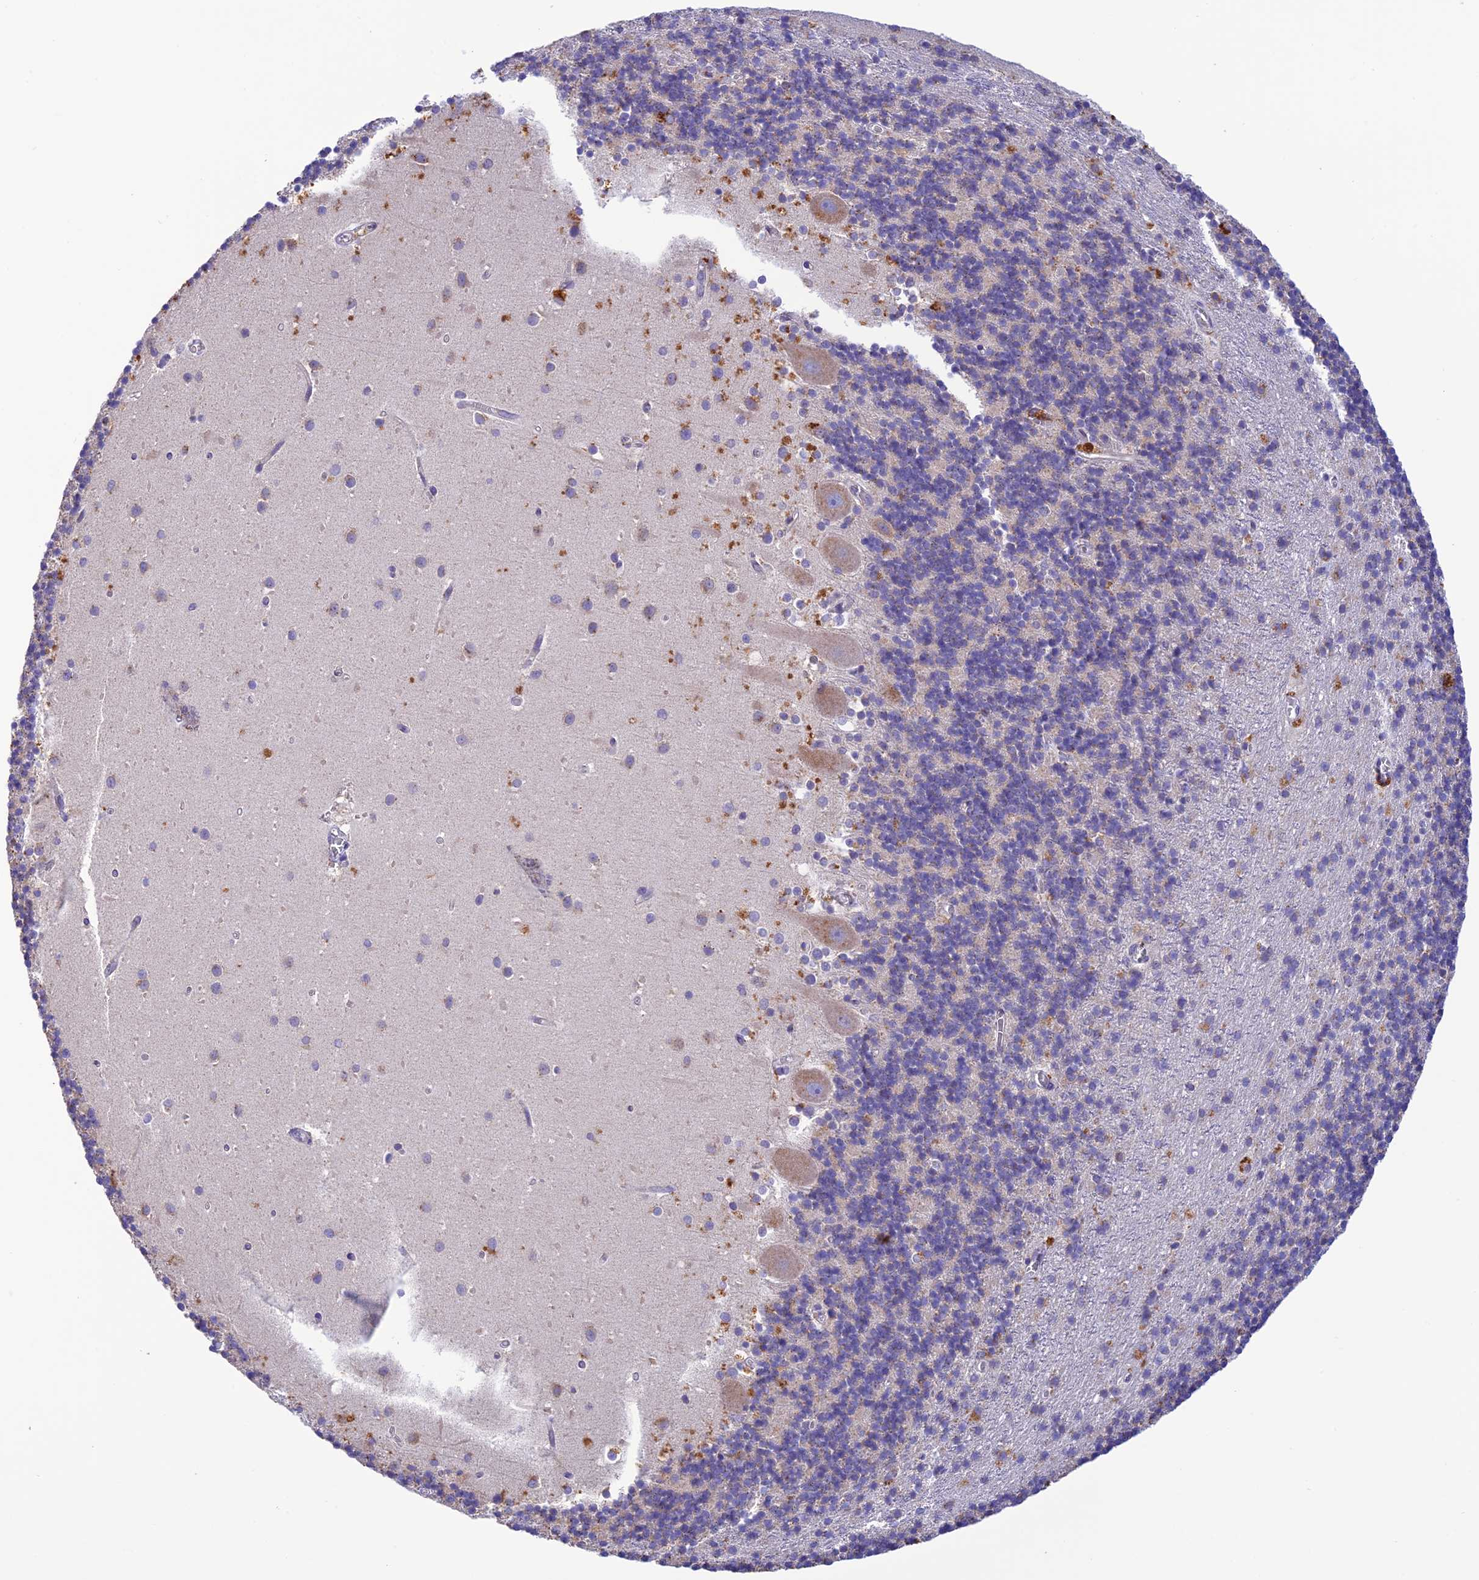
{"staining": {"intensity": "negative", "quantity": "none", "location": "none"}, "tissue": "cerebellum", "cell_type": "Cells in granular layer", "image_type": "normal", "snomed": [{"axis": "morphology", "description": "Normal tissue, NOS"}, {"axis": "topography", "description": "Cerebellum"}], "caption": "This photomicrograph is of benign cerebellum stained with immunohistochemistry (IHC) to label a protein in brown with the nuclei are counter-stained blue. There is no staining in cells in granular layer.", "gene": "ENSG00000255439", "patient": {"sex": "male", "age": 54}}